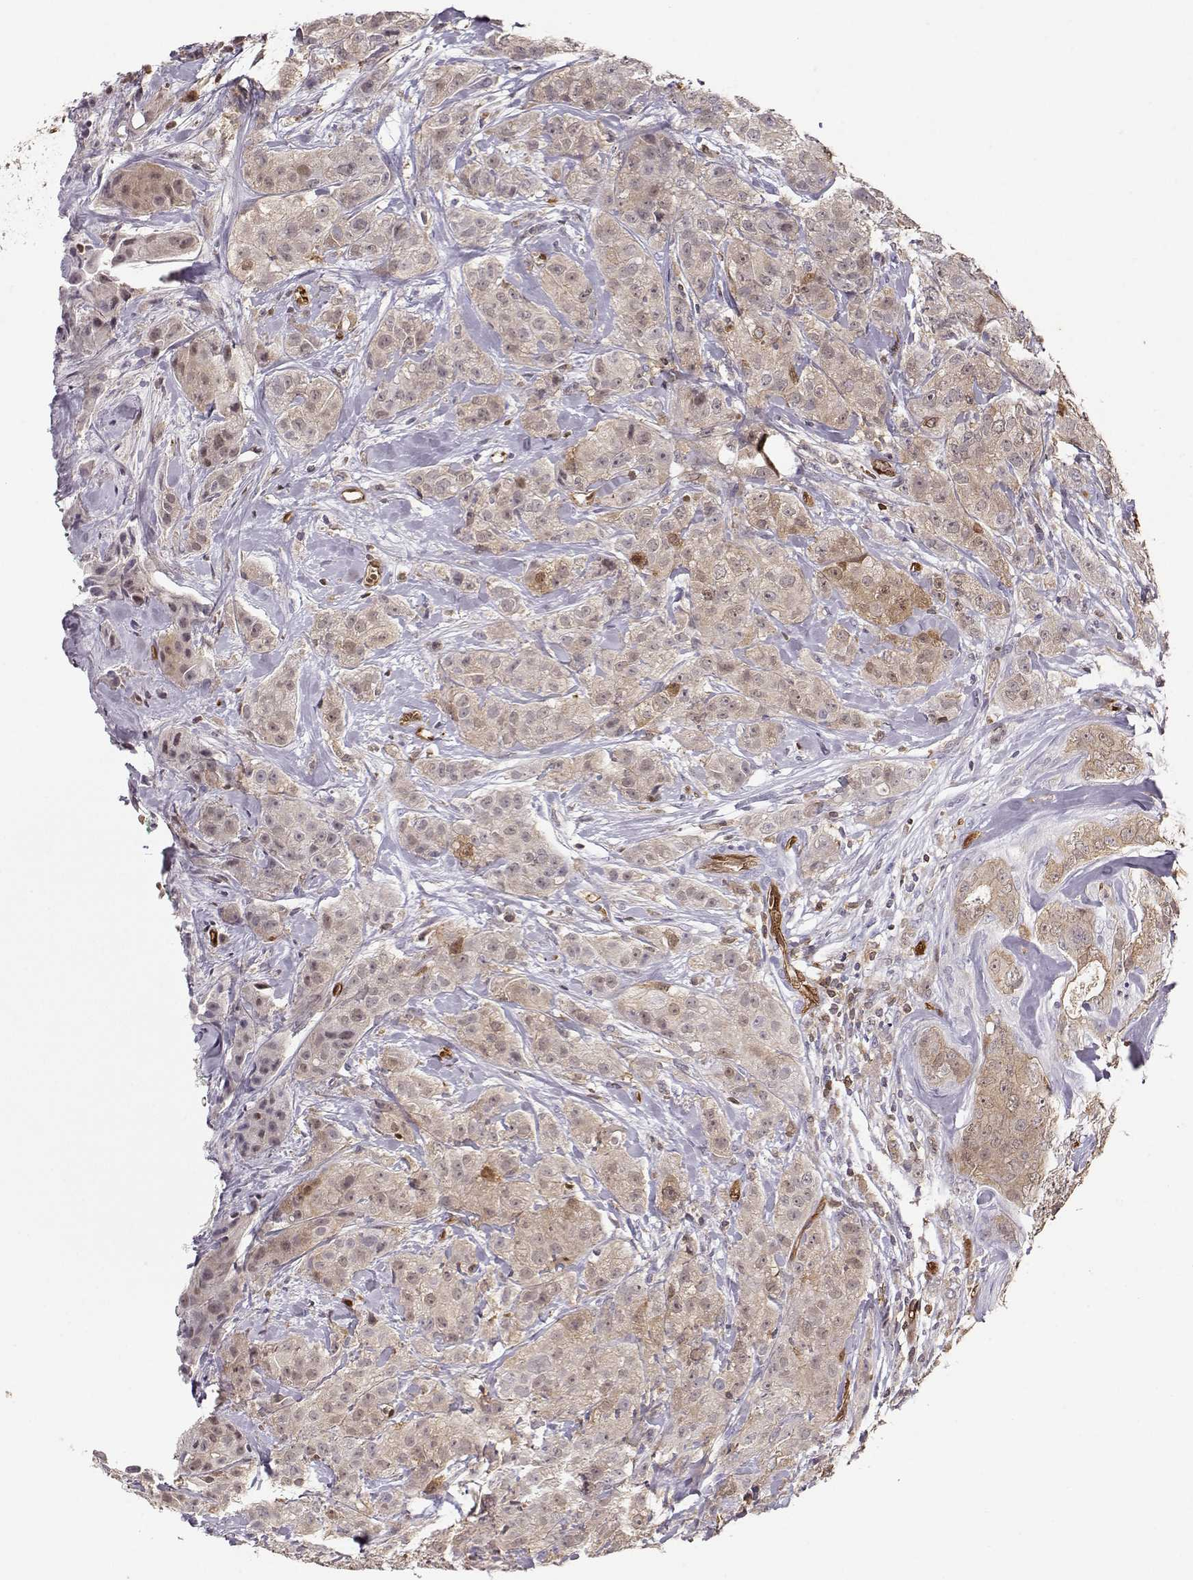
{"staining": {"intensity": "weak", "quantity": ">75%", "location": "cytoplasmic/membranous"}, "tissue": "breast cancer", "cell_type": "Tumor cells", "image_type": "cancer", "snomed": [{"axis": "morphology", "description": "Duct carcinoma"}, {"axis": "topography", "description": "Breast"}], "caption": "The photomicrograph displays staining of breast intraductal carcinoma, revealing weak cytoplasmic/membranous protein expression (brown color) within tumor cells.", "gene": "PNP", "patient": {"sex": "female", "age": 43}}